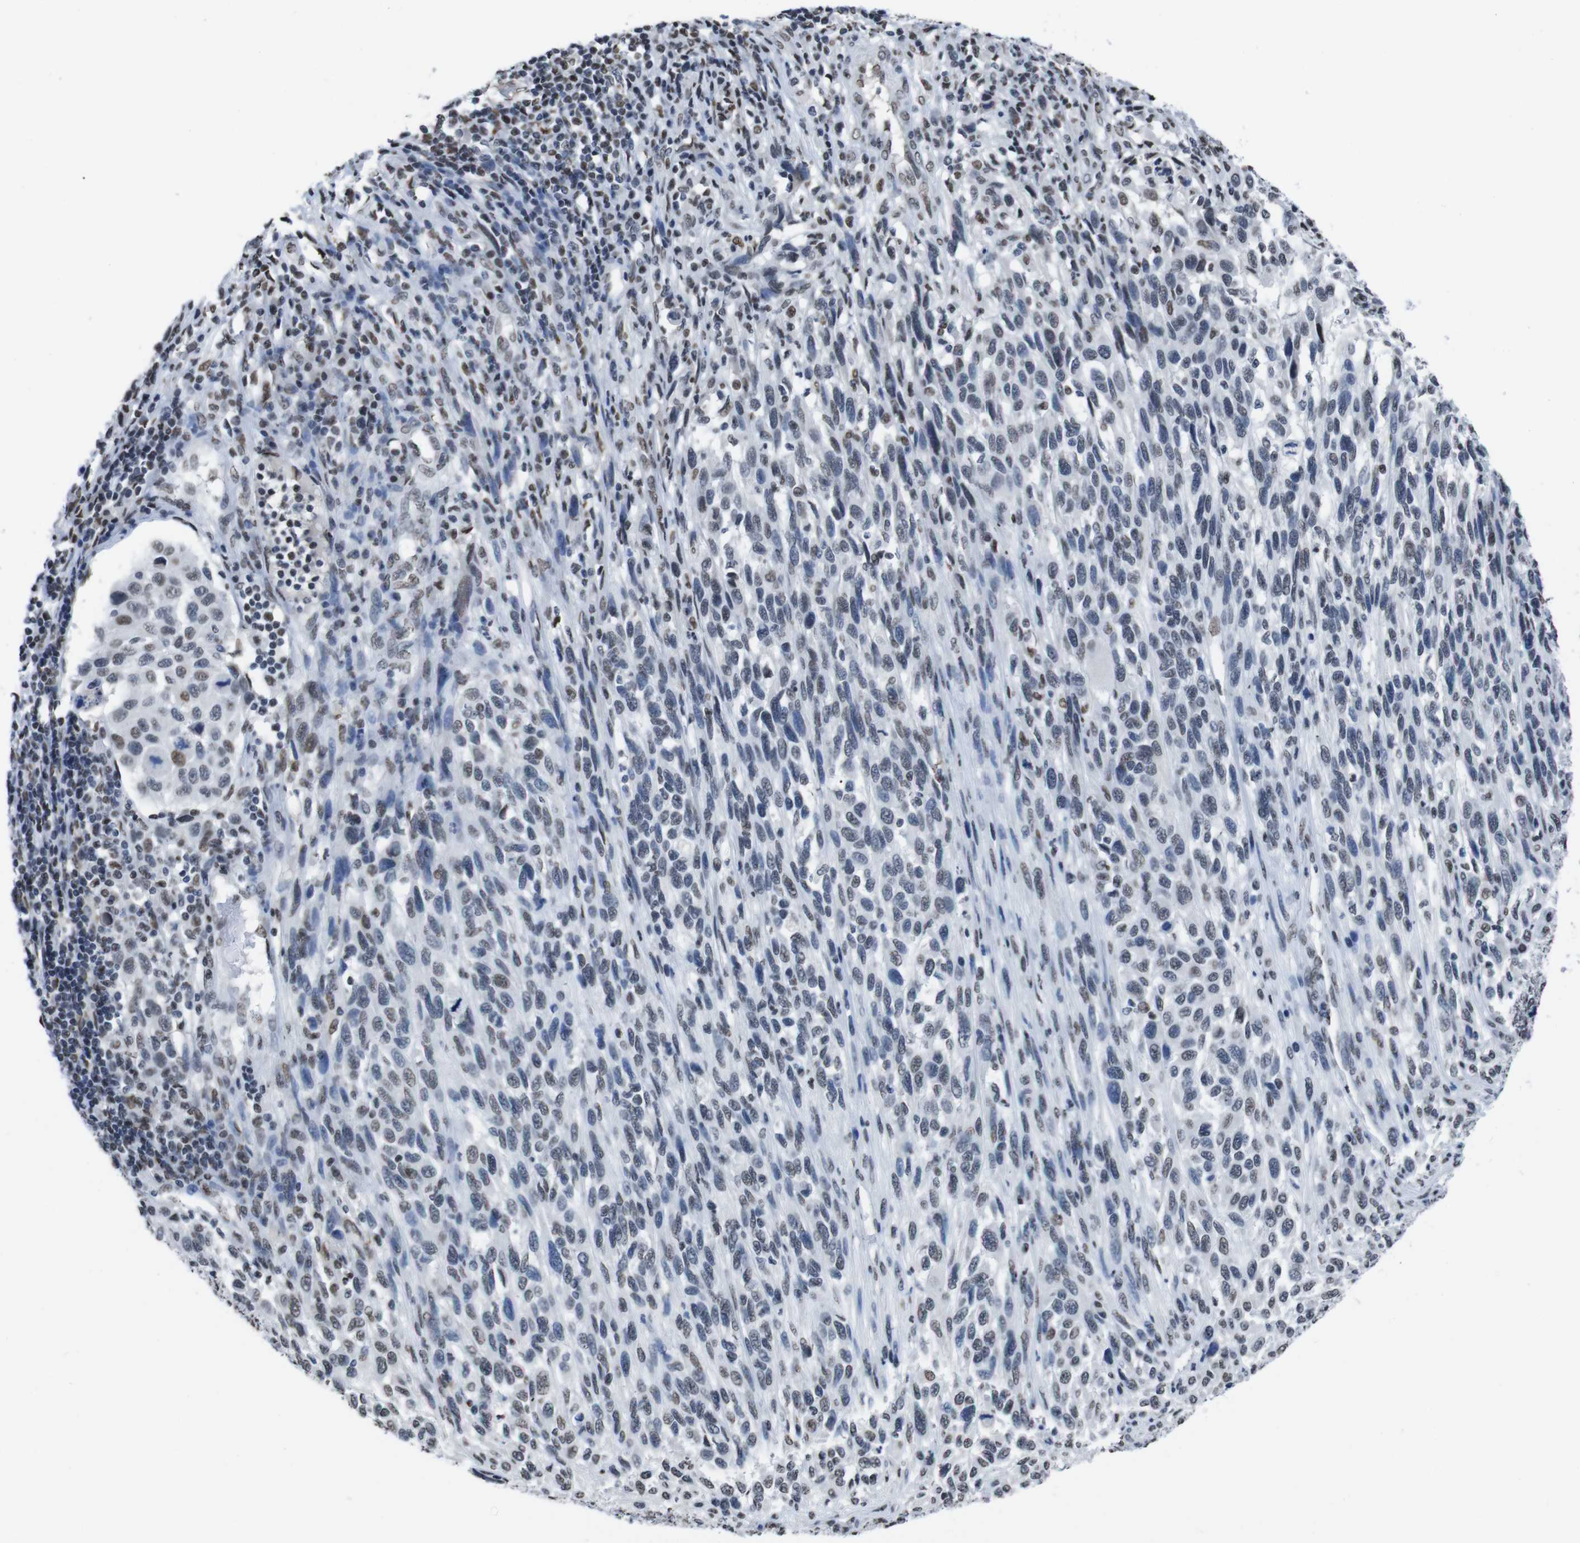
{"staining": {"intensity": "weak", "quantity": "<25%", "location": "nuclear"}, "tissue": "melanoma", "cell_type": "Tumor cells", "image_type": "cancer", "snomed": [{"axis": "morphology", "description": "Malignant melanoma, Metastatic site"}, {"axis": "topography", "description": "Lymph node"}], "caption": "Immunohistochemical staining of melanoma displays no significant positivity in tumor cells.", "gene": "PIP4P2", "patient": {"sex": "male", "age": 61}}